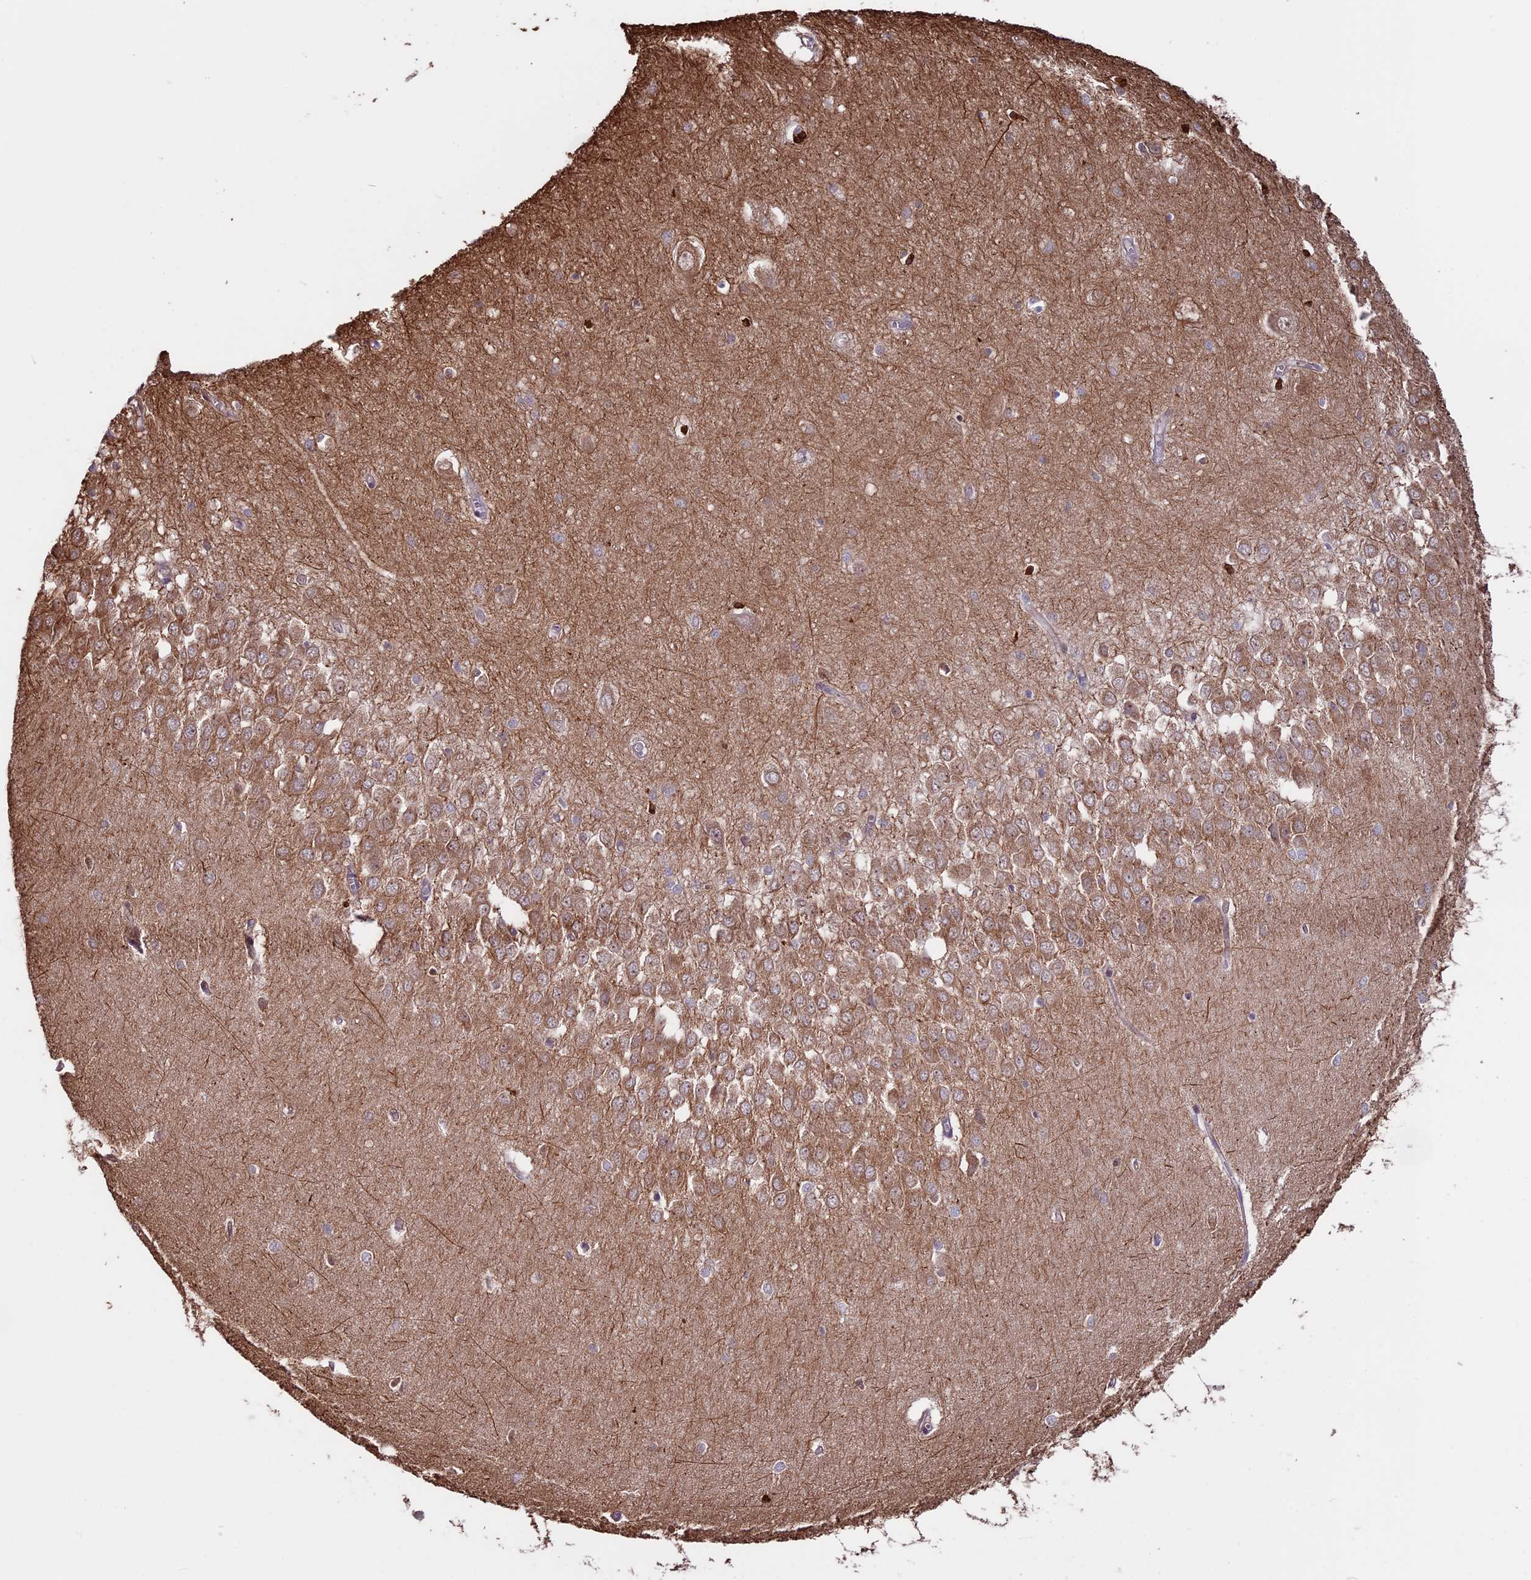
{"staining": {"intensity": "weak", "quantity": "<25%", "location": "cytoplasmic/membranous"}, "tissue": "hippocampus", "cell_type": "Glial cells", "image_type": "normal", "snomed": [{"axis": "morphology", "description": "Normal tissue, NOS"}, {"axis": "topography", "description": "Hippocampus"}], "caption": "IHC of benign human hippocampus exhibits no expression in glial cells.", "gene": "VWA3A", "patient": {"sex": "female", "age": 64}}